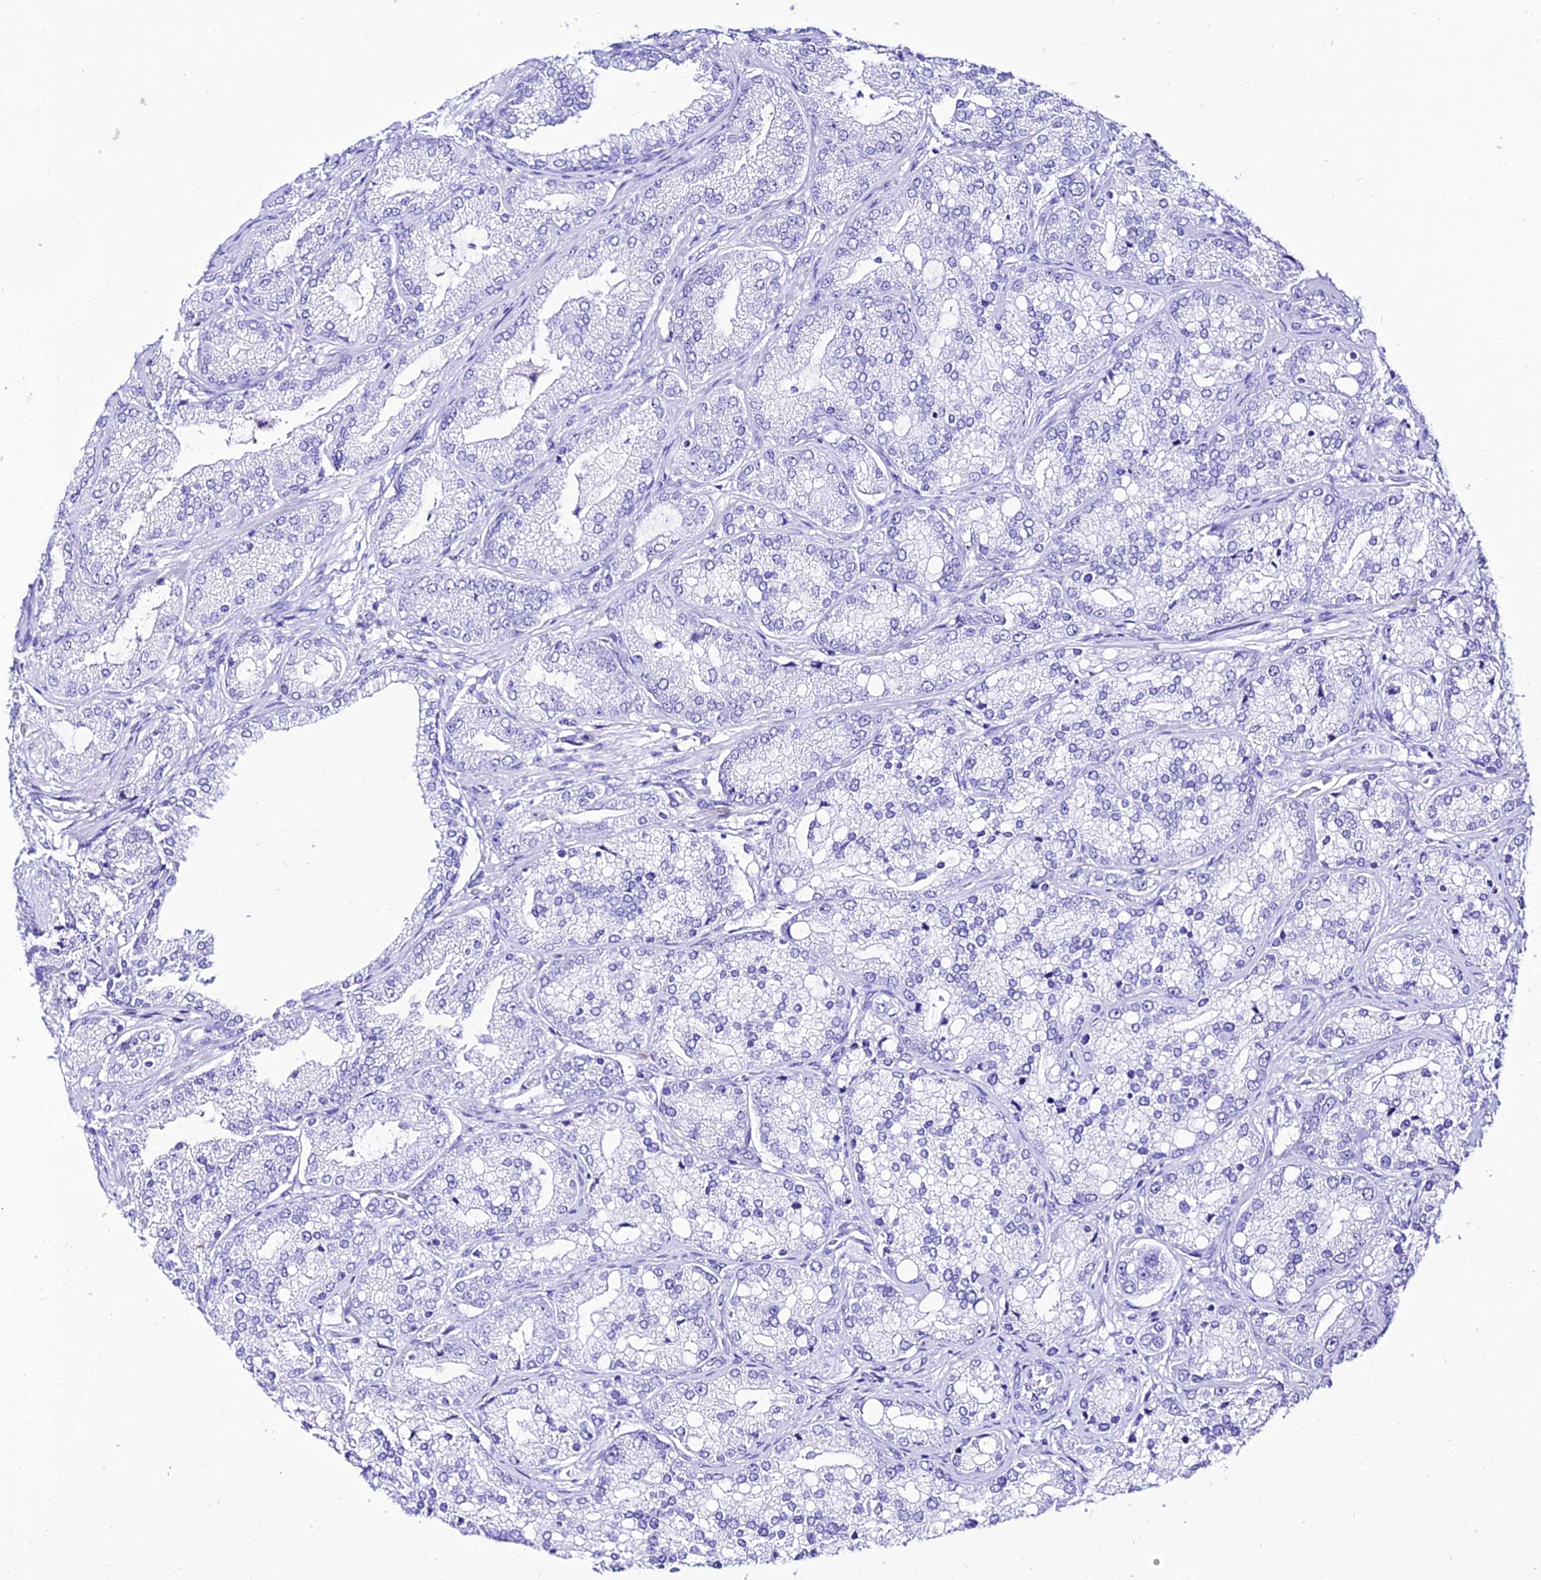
{"staining": {"intensity": "negative", "quantity": "none", "location": "none"}, "tissue": "prostate cancer", "cell_type": "Tumor cells", "image_type": "cancer", "snomed": [{"axis": "morphology", "description": "Adenocarcinoma, High grade"}, {"axis": "topography", "description": "Prostate"}], "caption": "Immunohistochemistry micrograph of neoplastic tissue: human adenocarcinoma (high-grade) (prostate) stained with DAB demonstrates no significant protein staining in tumor cells.", "gene": "TRMT44", "patient": {"sex": "male", "age": 71}}